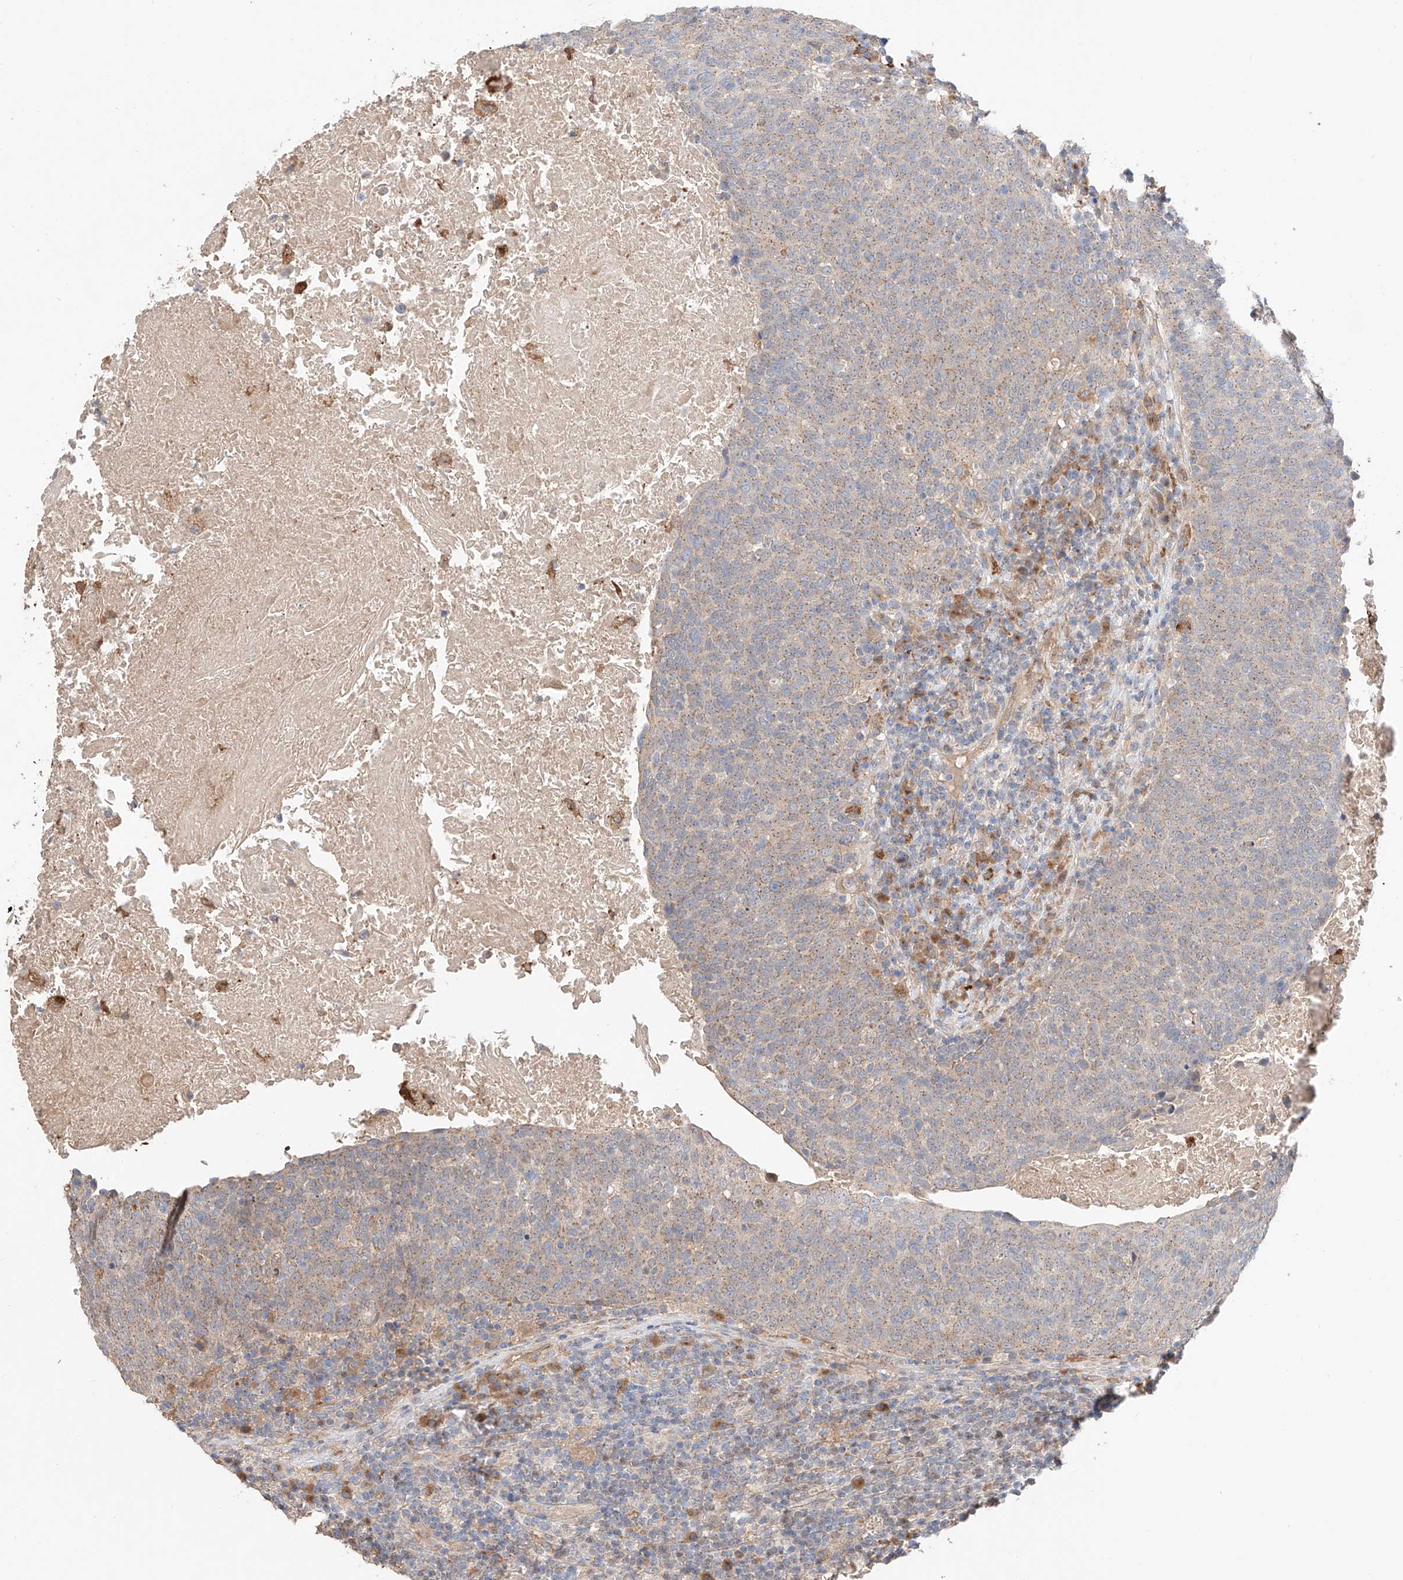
{"staining": {"intensity": "weak", "quantity": ">75%", "location": "cytoplasmic/membranous"}, "tissue": "head and neck cancer", "cell_type": "Tumor cells", "image_type": "cancer", "snomed": [{"axis": "morphology", "description": "Squamous cell carcinoma, NOS"}, {"axis": "morphology", "description": "Squamous cell carcinoma, metastatic, NOS"}, {"axis": "topography", "description": "Lymph node"}, {"axis": "topography", "description": "Head-Neck"}], "caption": "High-power microscopy captured an IHC histopathology image of metastatic squamous cell carcinoma (head and neck), revealing weak cytoplasmic/membranous positivity in approximately >75% of tumor cells.", "gene": "MOSPD1", "patient": {"sex": "male", "age": 62}}